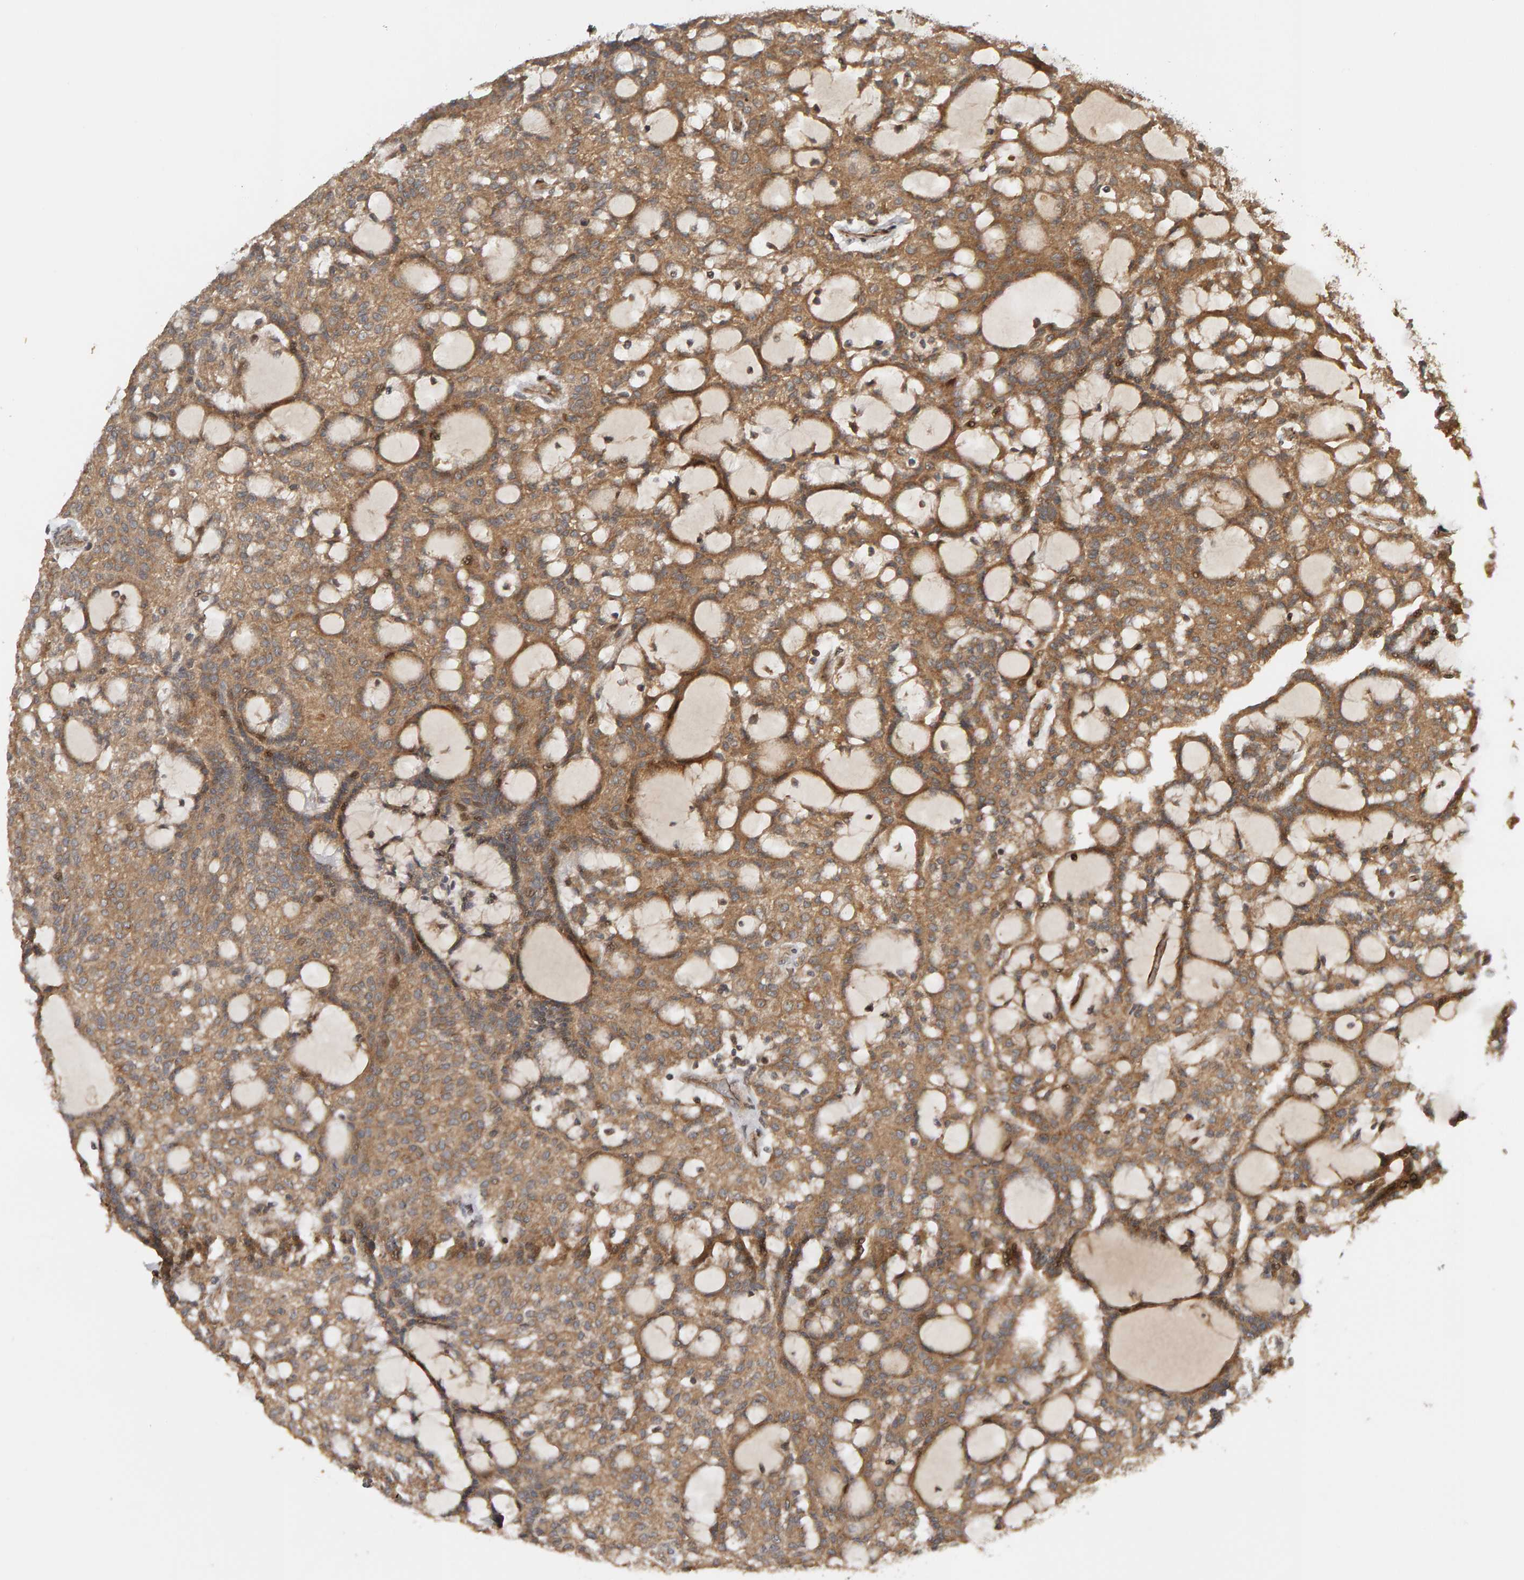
{"staining": {"intensity": "moderate", "quantity": ">75%", "location": "cytoplasmic/membranous"}, "tissue": "renal cancer", "cell_type": "Tumor cells", "image_type": "cancer", "snomed": [{"axis": "morphology", "description": "Adenocarcinoma, NOS"}, {"axis": "topography", "description": "Kidney"}], "caption": "Renal cancer tissue demonstrates moderate cytoplasmic/membranous staining in about >75% of tumor cells, visualized by immunohistochemistry. (Stains: DAB in brown, nuclei in blue, Microscopy: brightfield microscopy at high magnification).", "gene": "ZFAND1", "patient": {"sex": "male", "age": 63}}